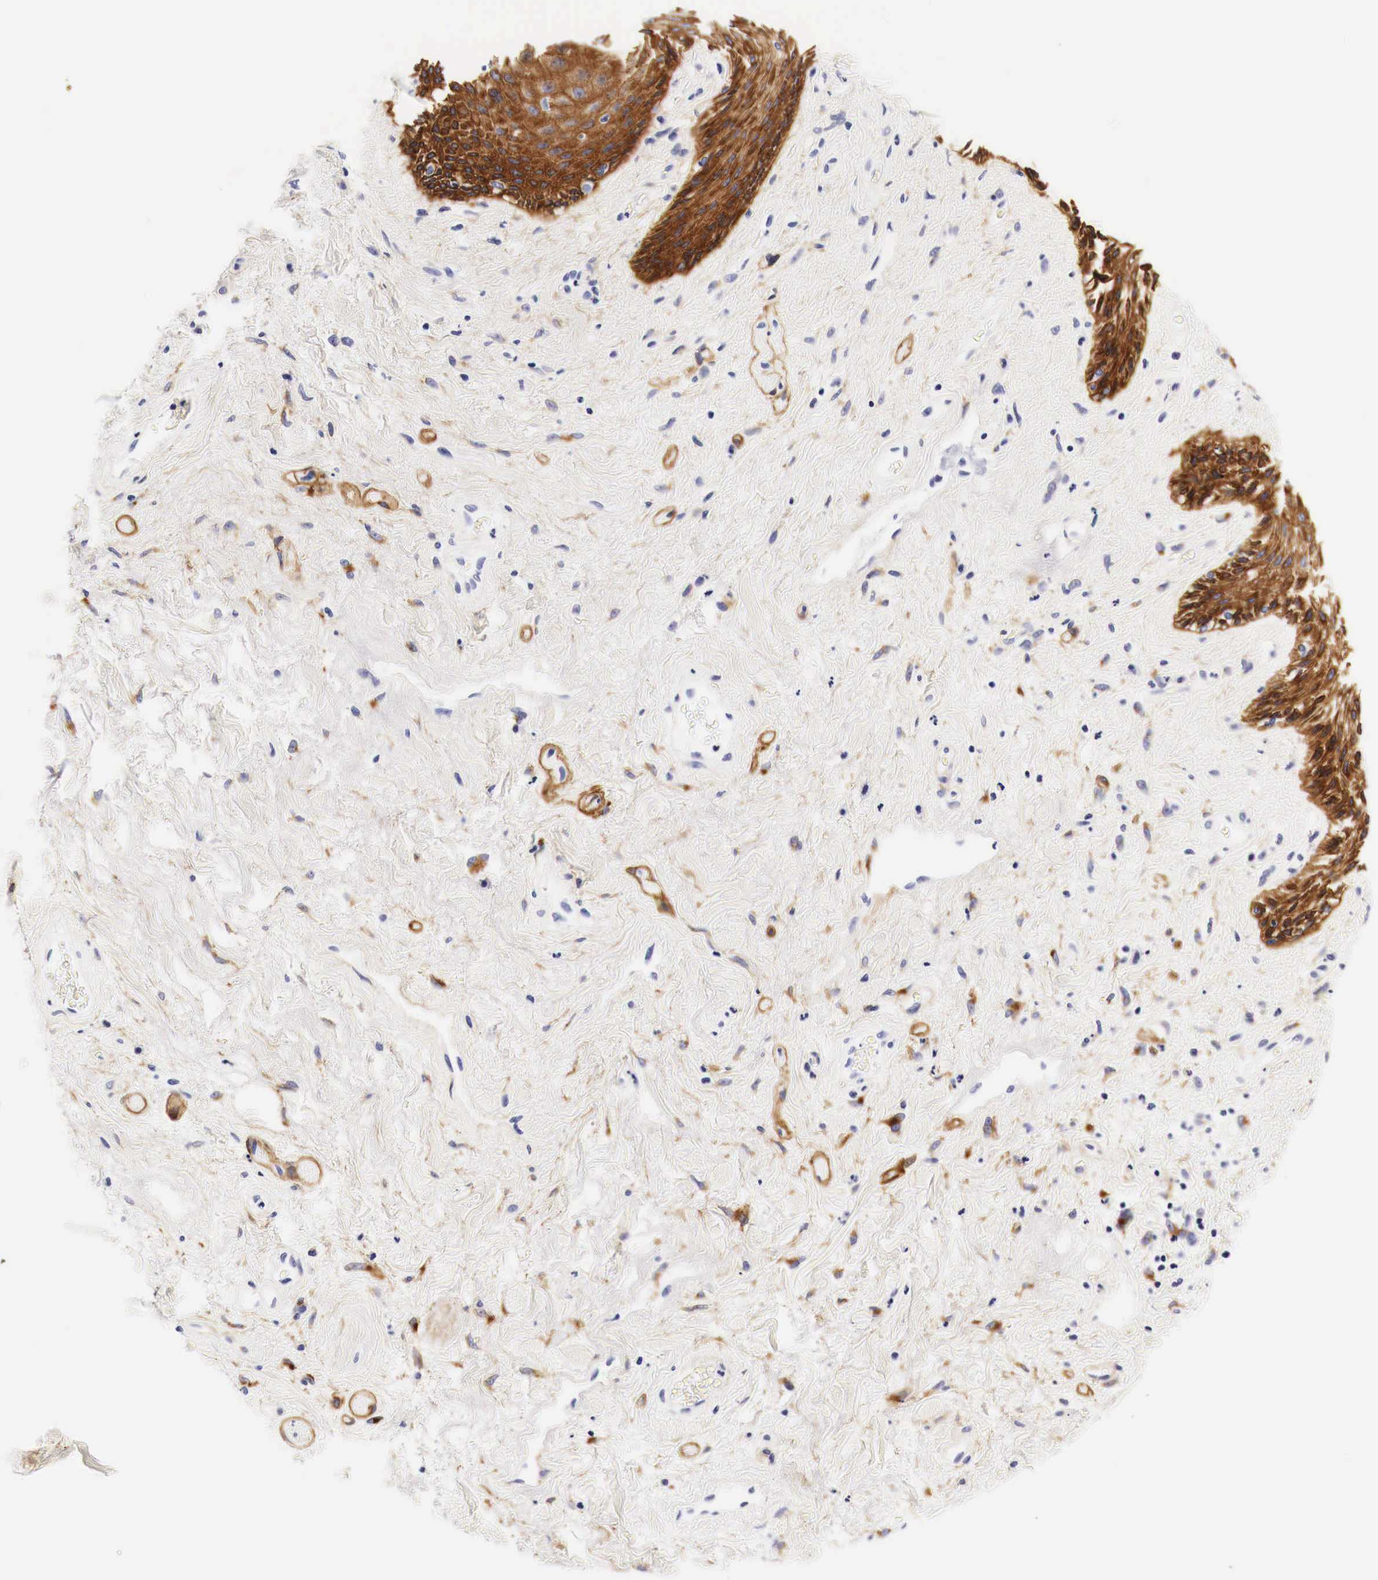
{"staining": {"intensity": "strong", "quantity": ">75%", "location": "cytoplasmic/membranous"}, "tissue": "skin", "cell_type": "Epidermal cells", "image_type": "normal", "snomed": [{"axis": "morphology", "description": "Normal tissue, NOS"}, {"axis": "topography", "description": "Anal"}], "caption": "Immunohistochemical staining of normal human skin shows >75% levels of strong cytoplasmic/membranous protein staining in about >75% of epidermal cells. (IHC, brightfield microscopy, high magnification).", "gene": "EGFR", "patient": {"sex": "male", "age": 78}}